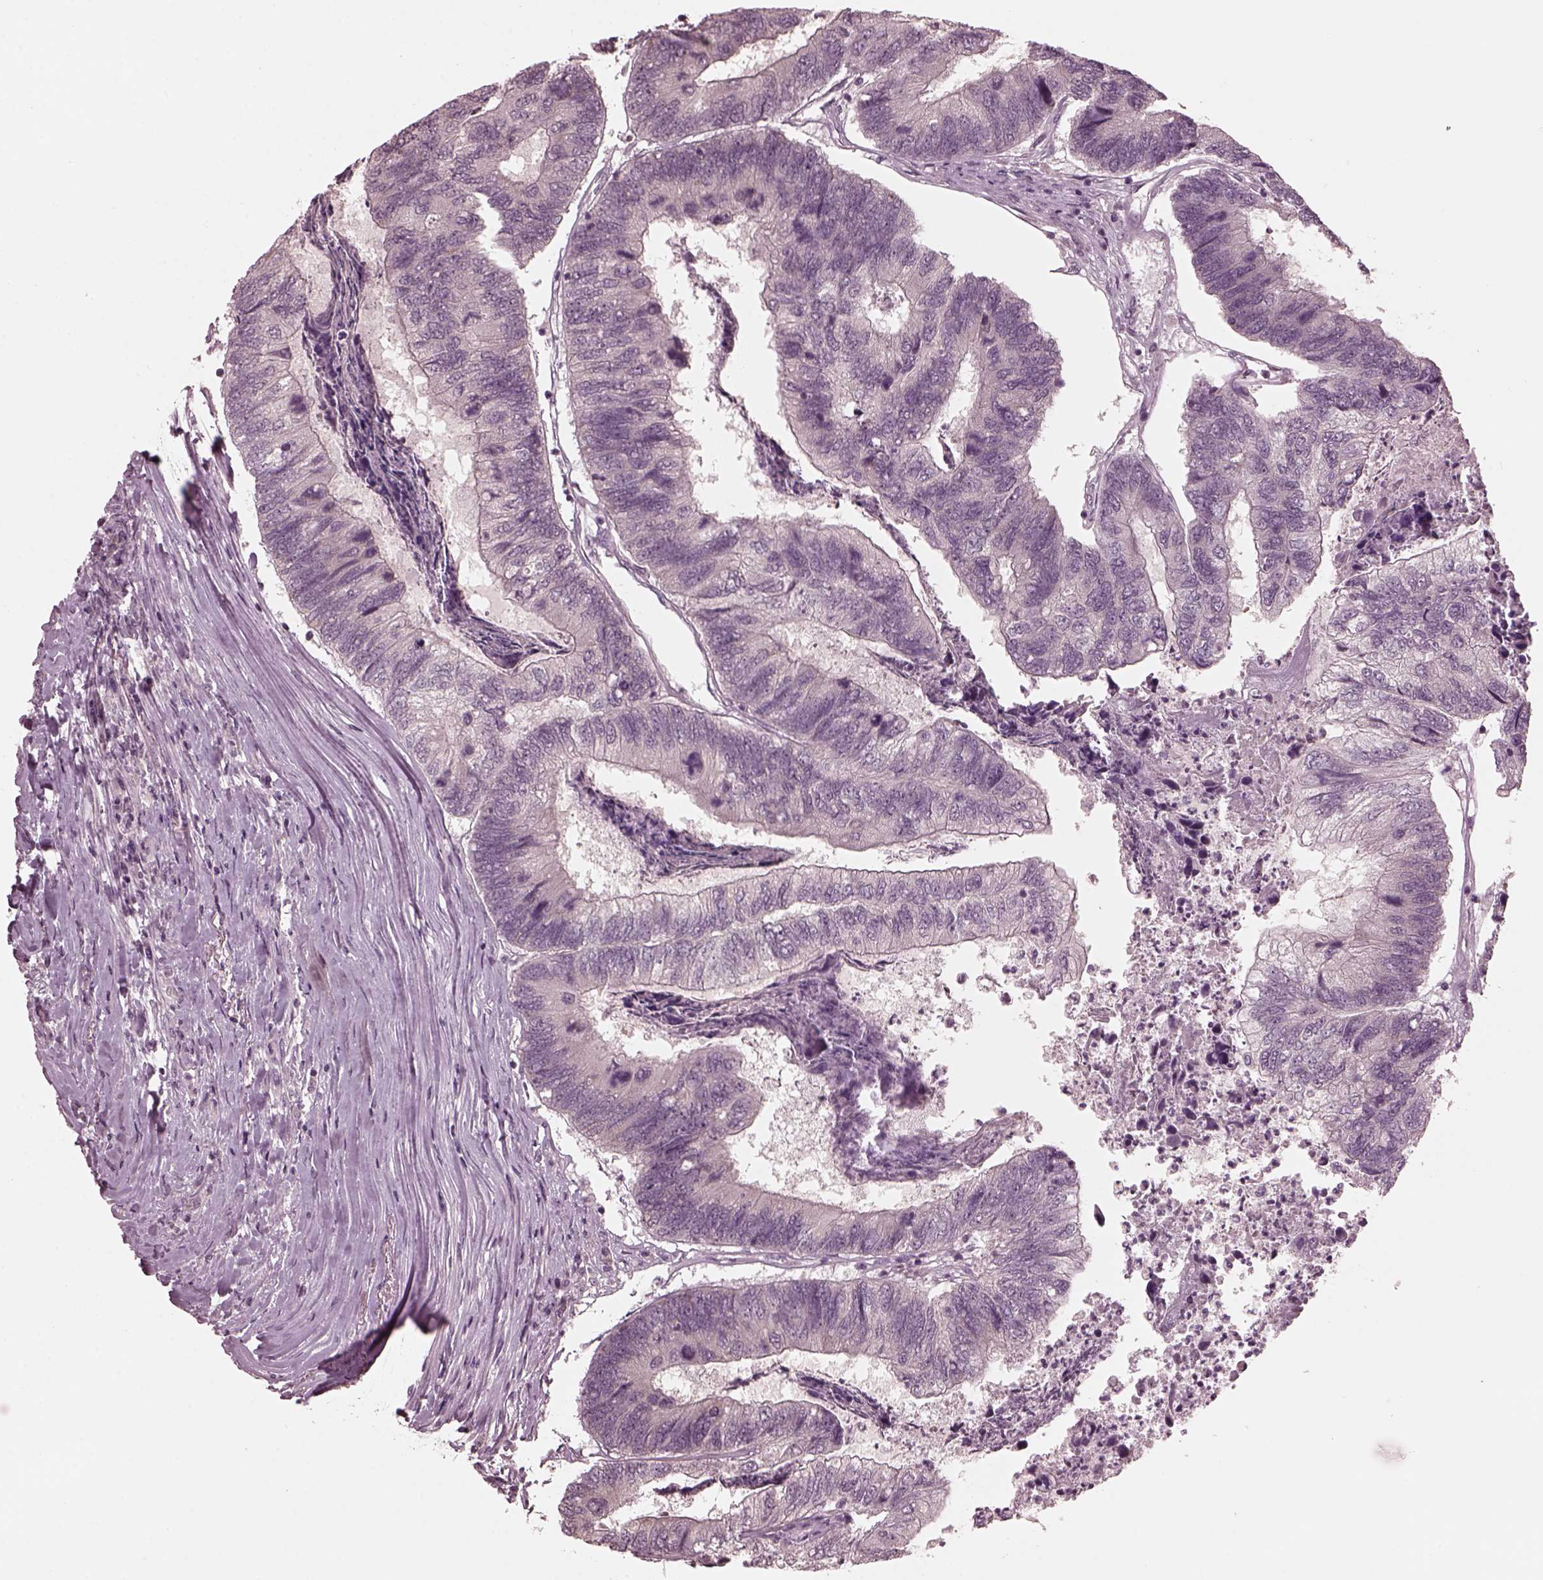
{"staining": {"intensity": "negative", "quantity": "none", "location": "none"}, "tissue": "colorectal cancer", "cell_type": "Tumor cells", "image_type": "cancer", "snomed": [{"axis": "morphology", "description": "Adenocarcinoma, NOS"}, {"axis": "topography", "description": "Colon"}], "caption": "Image shows no protein positivity in tumor cells of colorectal cancer tissue.", "gene": "RGS7", "patient": {"sex": "female", "age": 67}}